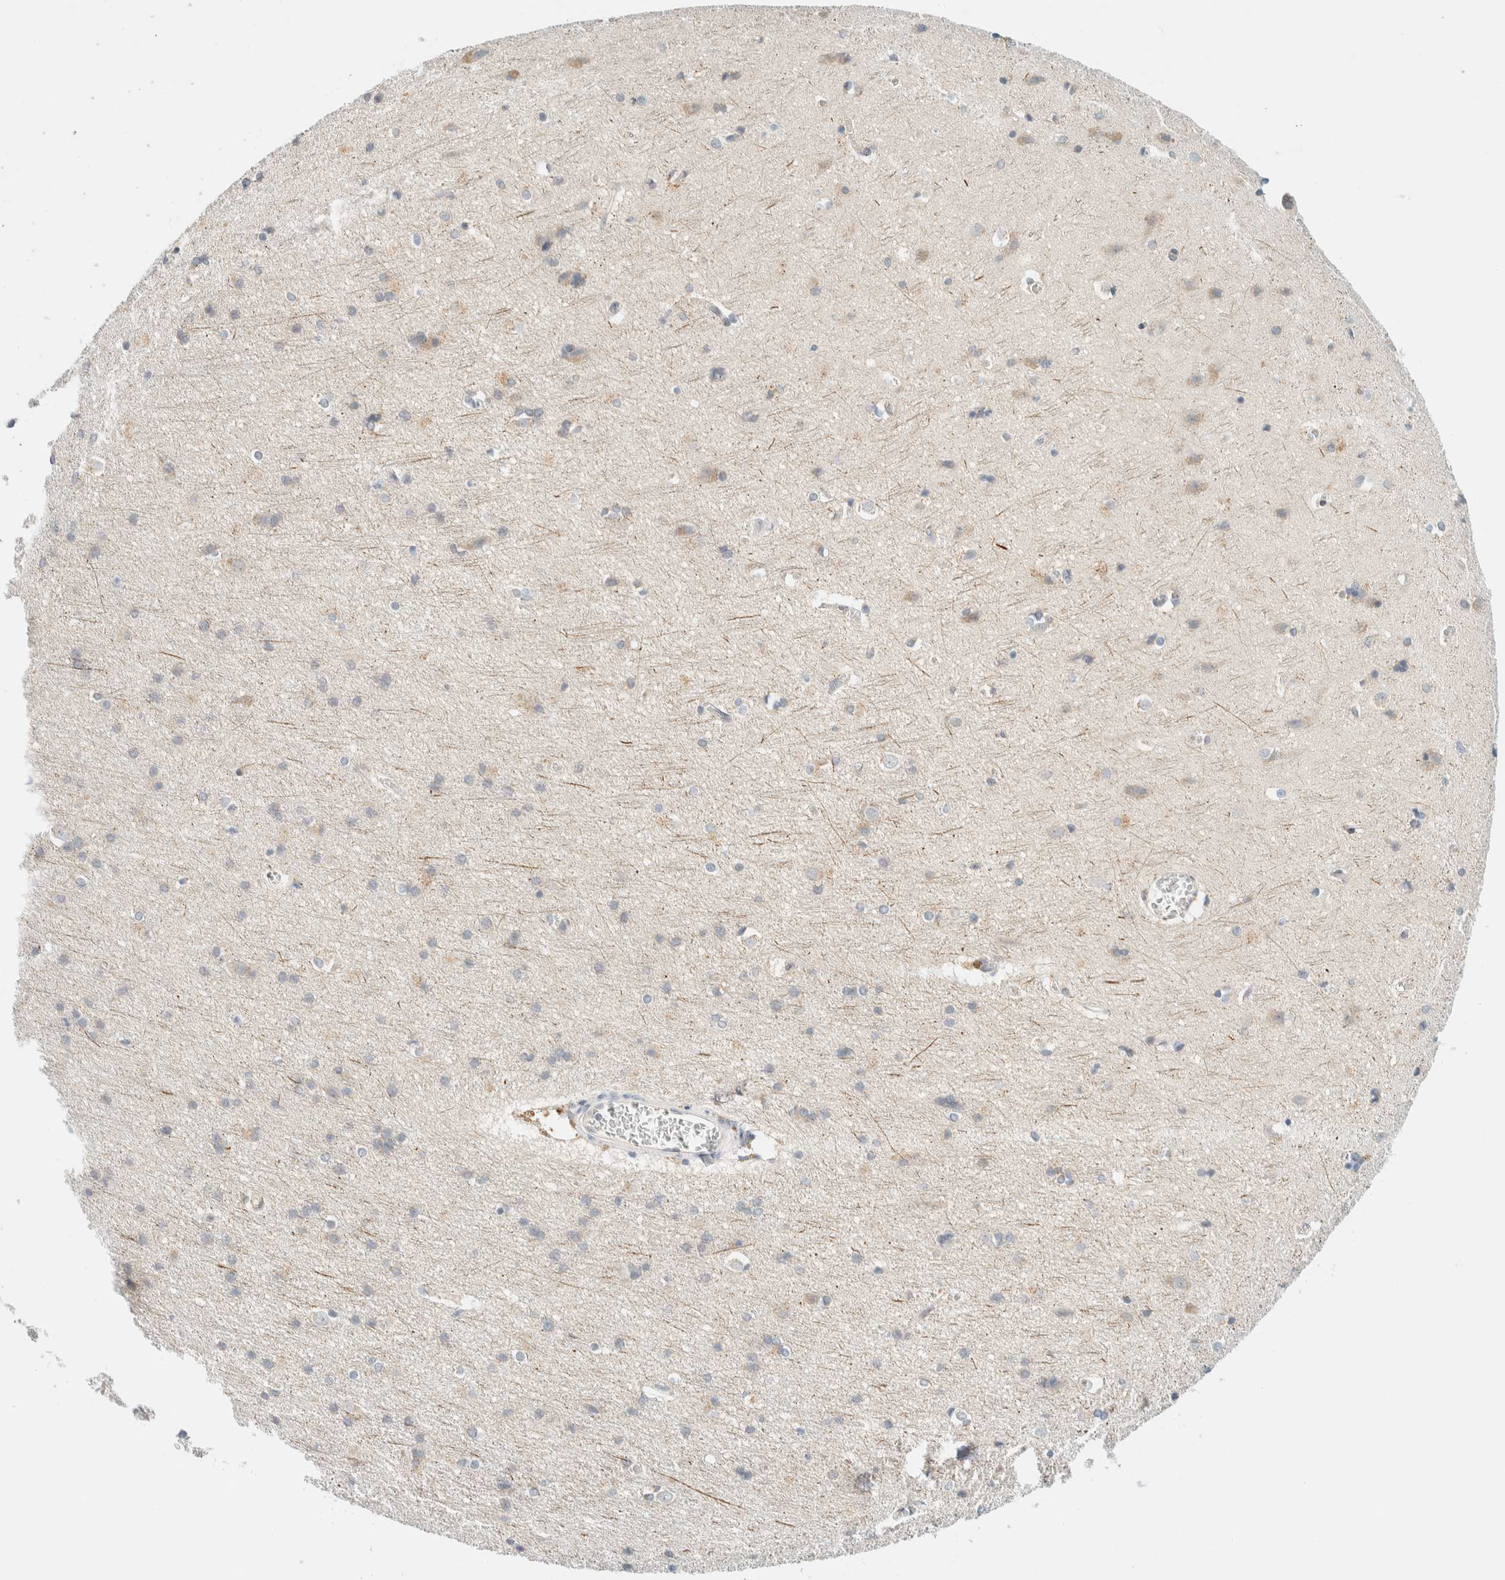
{"staining": {"intensity": "negative", "quantity": "none", "location": "none"}, "tissue": "cerebral cortex", "cell_type": "Endothelial cells", "image_type": "normal", "snomed": [{"axis": "morphology", "description": "Normal tissue, NOS"}, {"axis": "topography", "description": "Cerebral cortex"}], "caption": "High power microscopy photomicrograph of an immunohistochemistry (IHC) micrograph of normal cerebral cortex, revealing no significant positivity in endothelial cells. The staining is performed using DAB brown chromogen with nuclei counter-stained in using hematoxylin.", "gene": "SUMF2", "patient": {"sex": "male", "age": 54}}